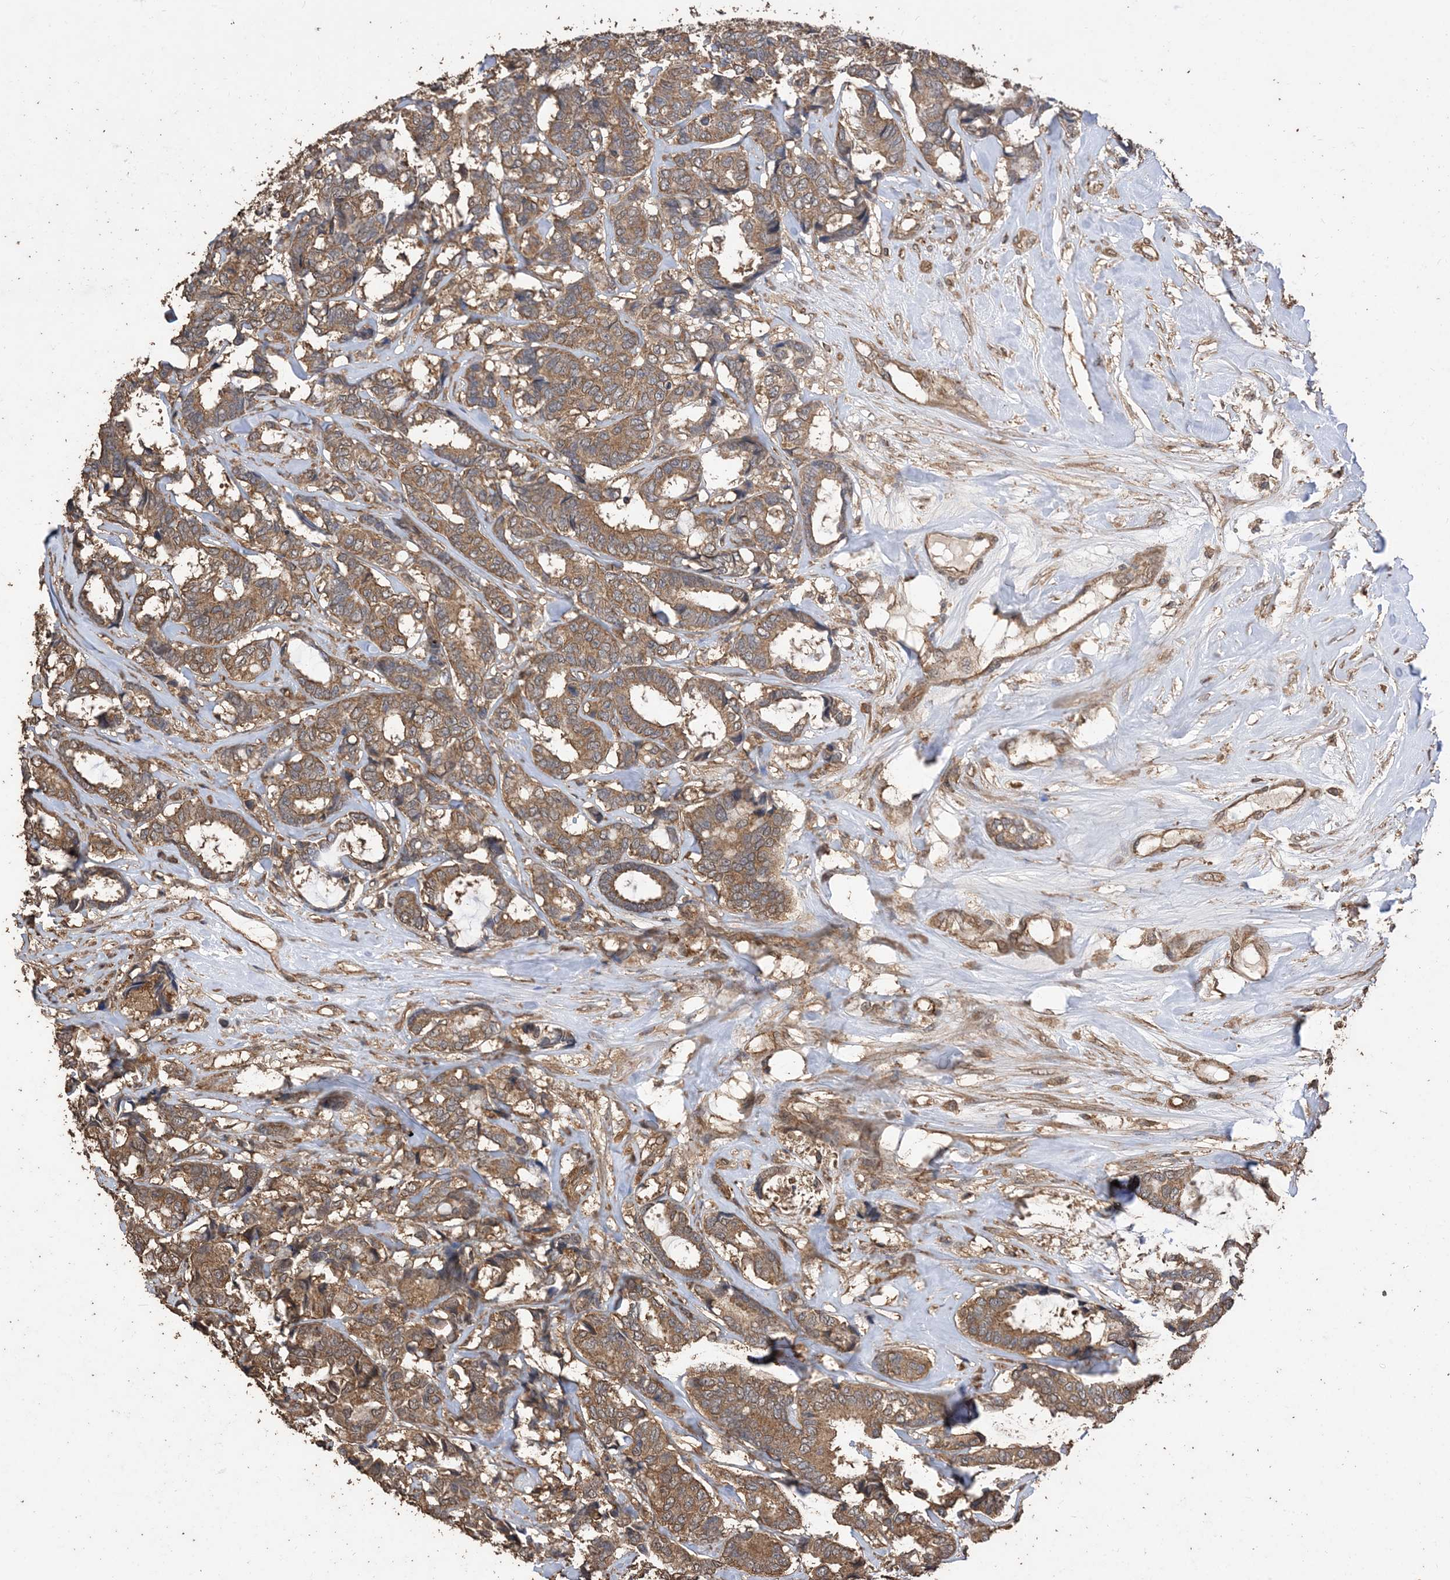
{"staining": {"intensity": "moderate", "quantity": ">75%", "location": "cytoplasmic/membranous"}, "tissue": "breast cancer", "cell_type": "Tumor cells", "image_type": "cancer", "snomed": [{"axis": "morphology", "description": "Duct carcinoma"}, {"axis": "topography", "description": "Breast"}], "caption": "Breast cancer tissue reveals moderate cytoplasmic/membranous expression in approximately >75% of tumor cells The staining was performed using DAB to visualize the protein expression in brown, while the nuclei were stained in blue with hematoxylin (Magnification: 20x).", "gene": "ZKSCAN5", "patient": {"sex": "female", "age": 87}}